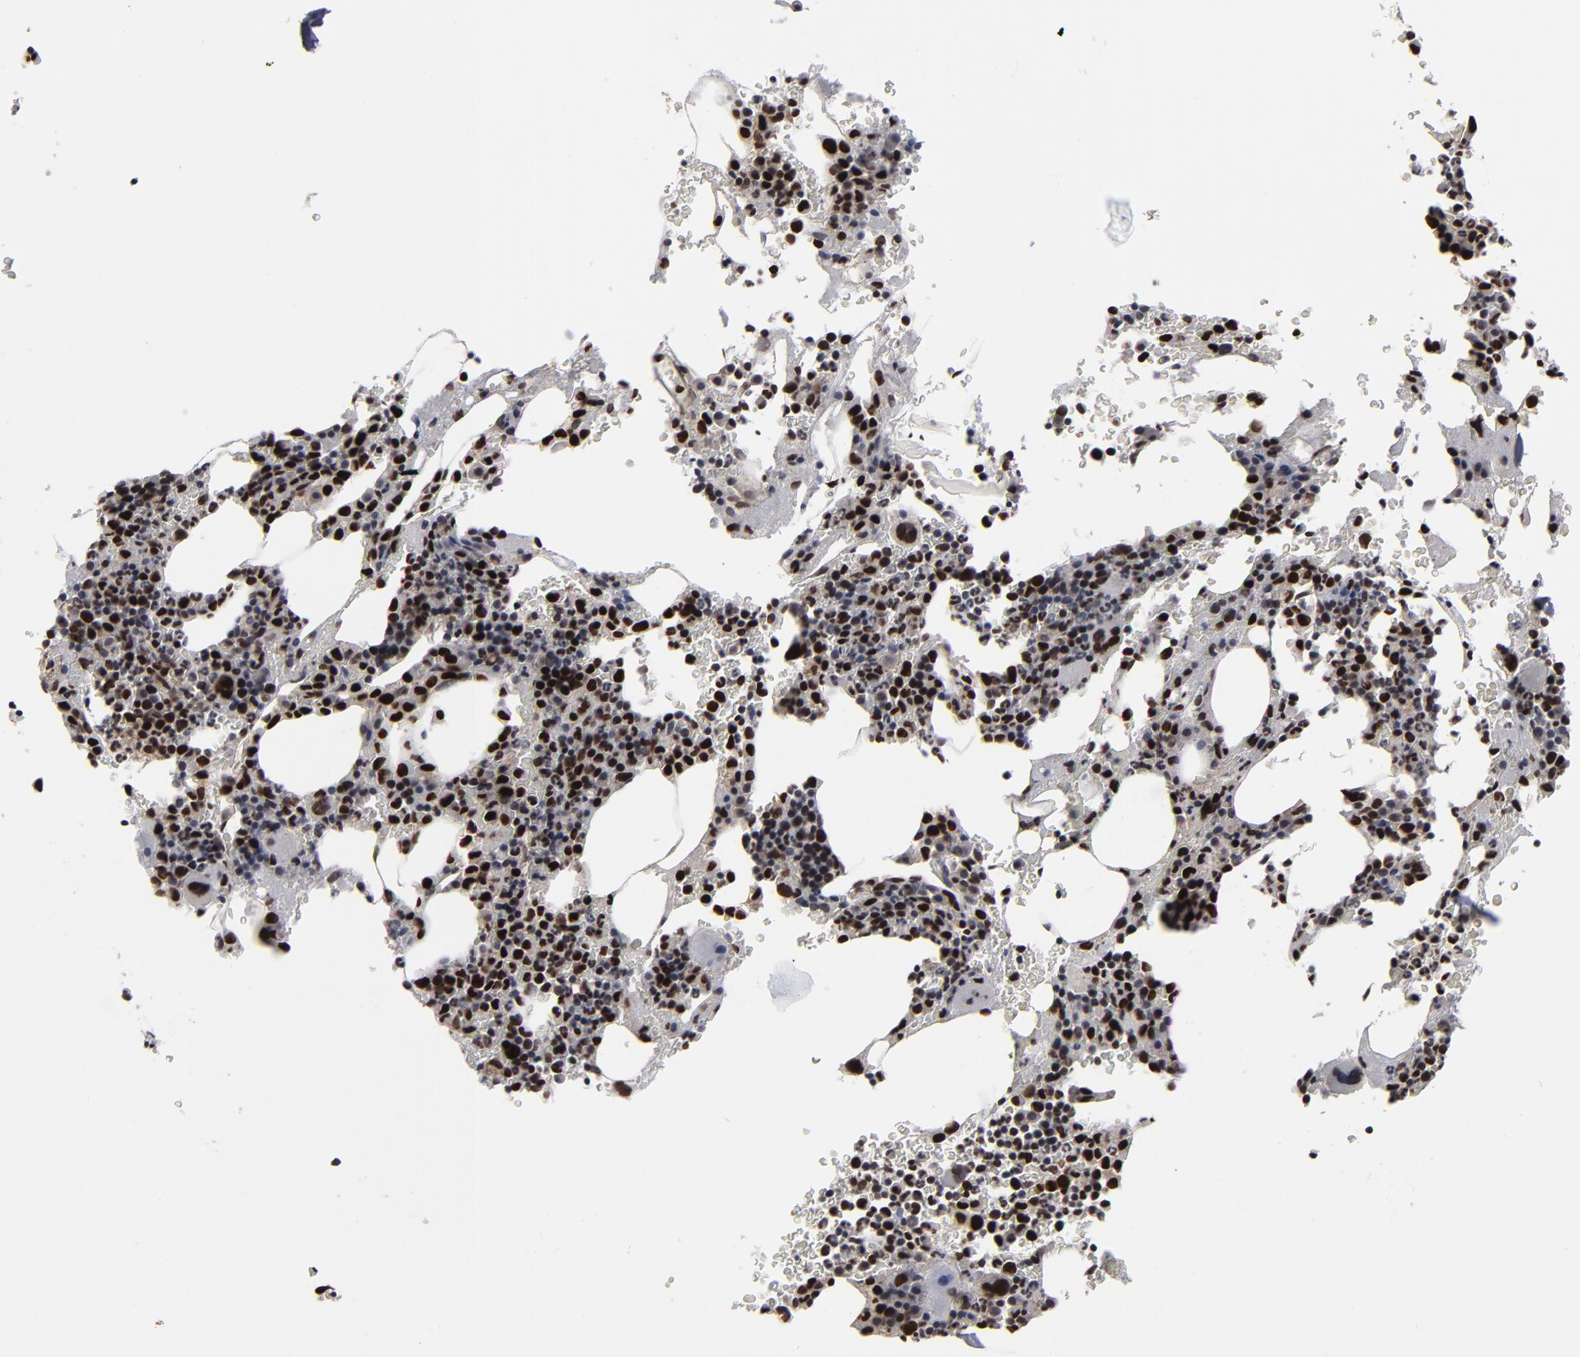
{"staining": {"intensity": "strong", "quantity": ">75%", "location": "nuclear"}, "tissue": "bone marrow", "cell_type": "Hematopoietic cells", "image_type": "normal", "snomed": [{"axis": "morphology", "description": "Normal tissue, NOS"}, {"axis": "topography", "description": "Bone marrow"}], "caption": "Bone marrow stained with immunohistochemistry displays strong nuclear expression in about >75% of hematopoietic cells.", "gene": "BAZ1A", "patient": {"sex": "male", "age": 82}}